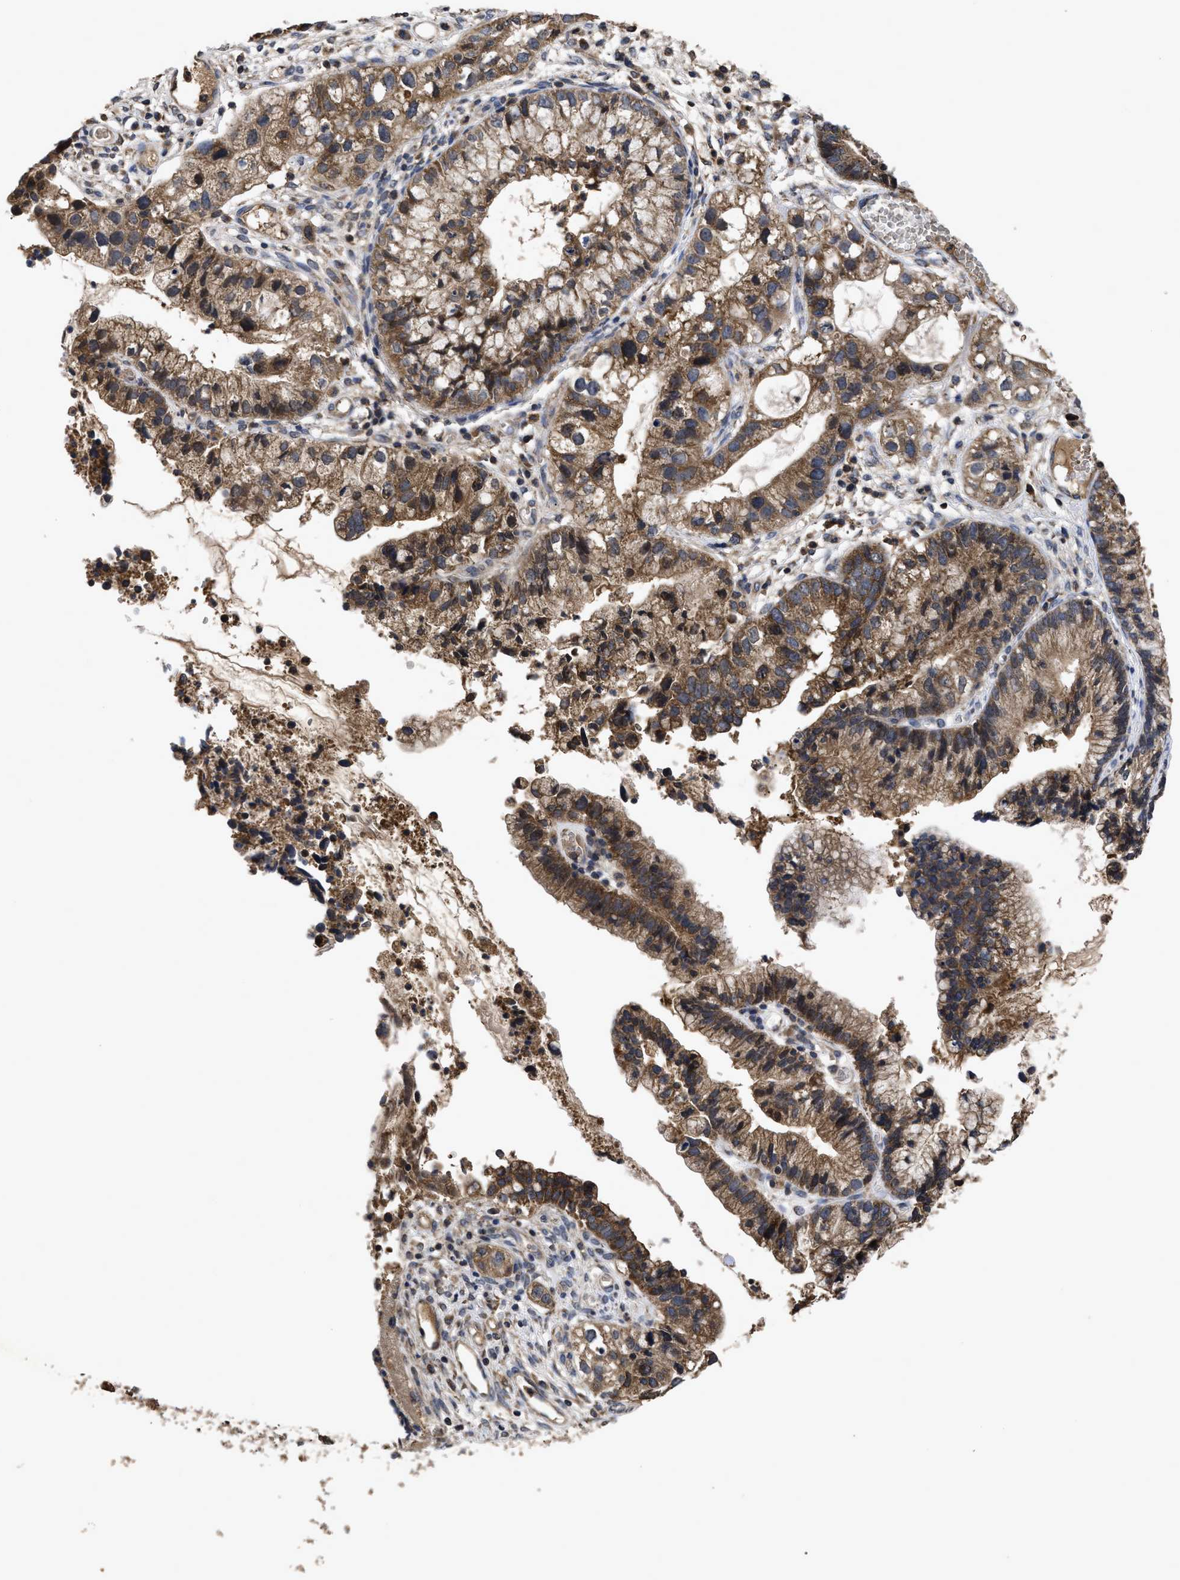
{"staining": {"intensity": "moderate", "quantity": ">75%", "location": "cytoplasmic/membranous"}, "tissue": "cervical cancer", "cell_type": "Tumor cells", "image_type": "cancer", "snomed": [{"axis": "morphology", "description": "Adenocarcinoma, NOS"}, {"axis": "topography", "description": "Cervix"}], "caption": "This is an image of IHC staining of cervical cancer, which shows moderate expression in the cytoplasmic/membranous of tumor cells.", "gene": "LRRC3", "patient": {"sex": "female", "age": 44}}